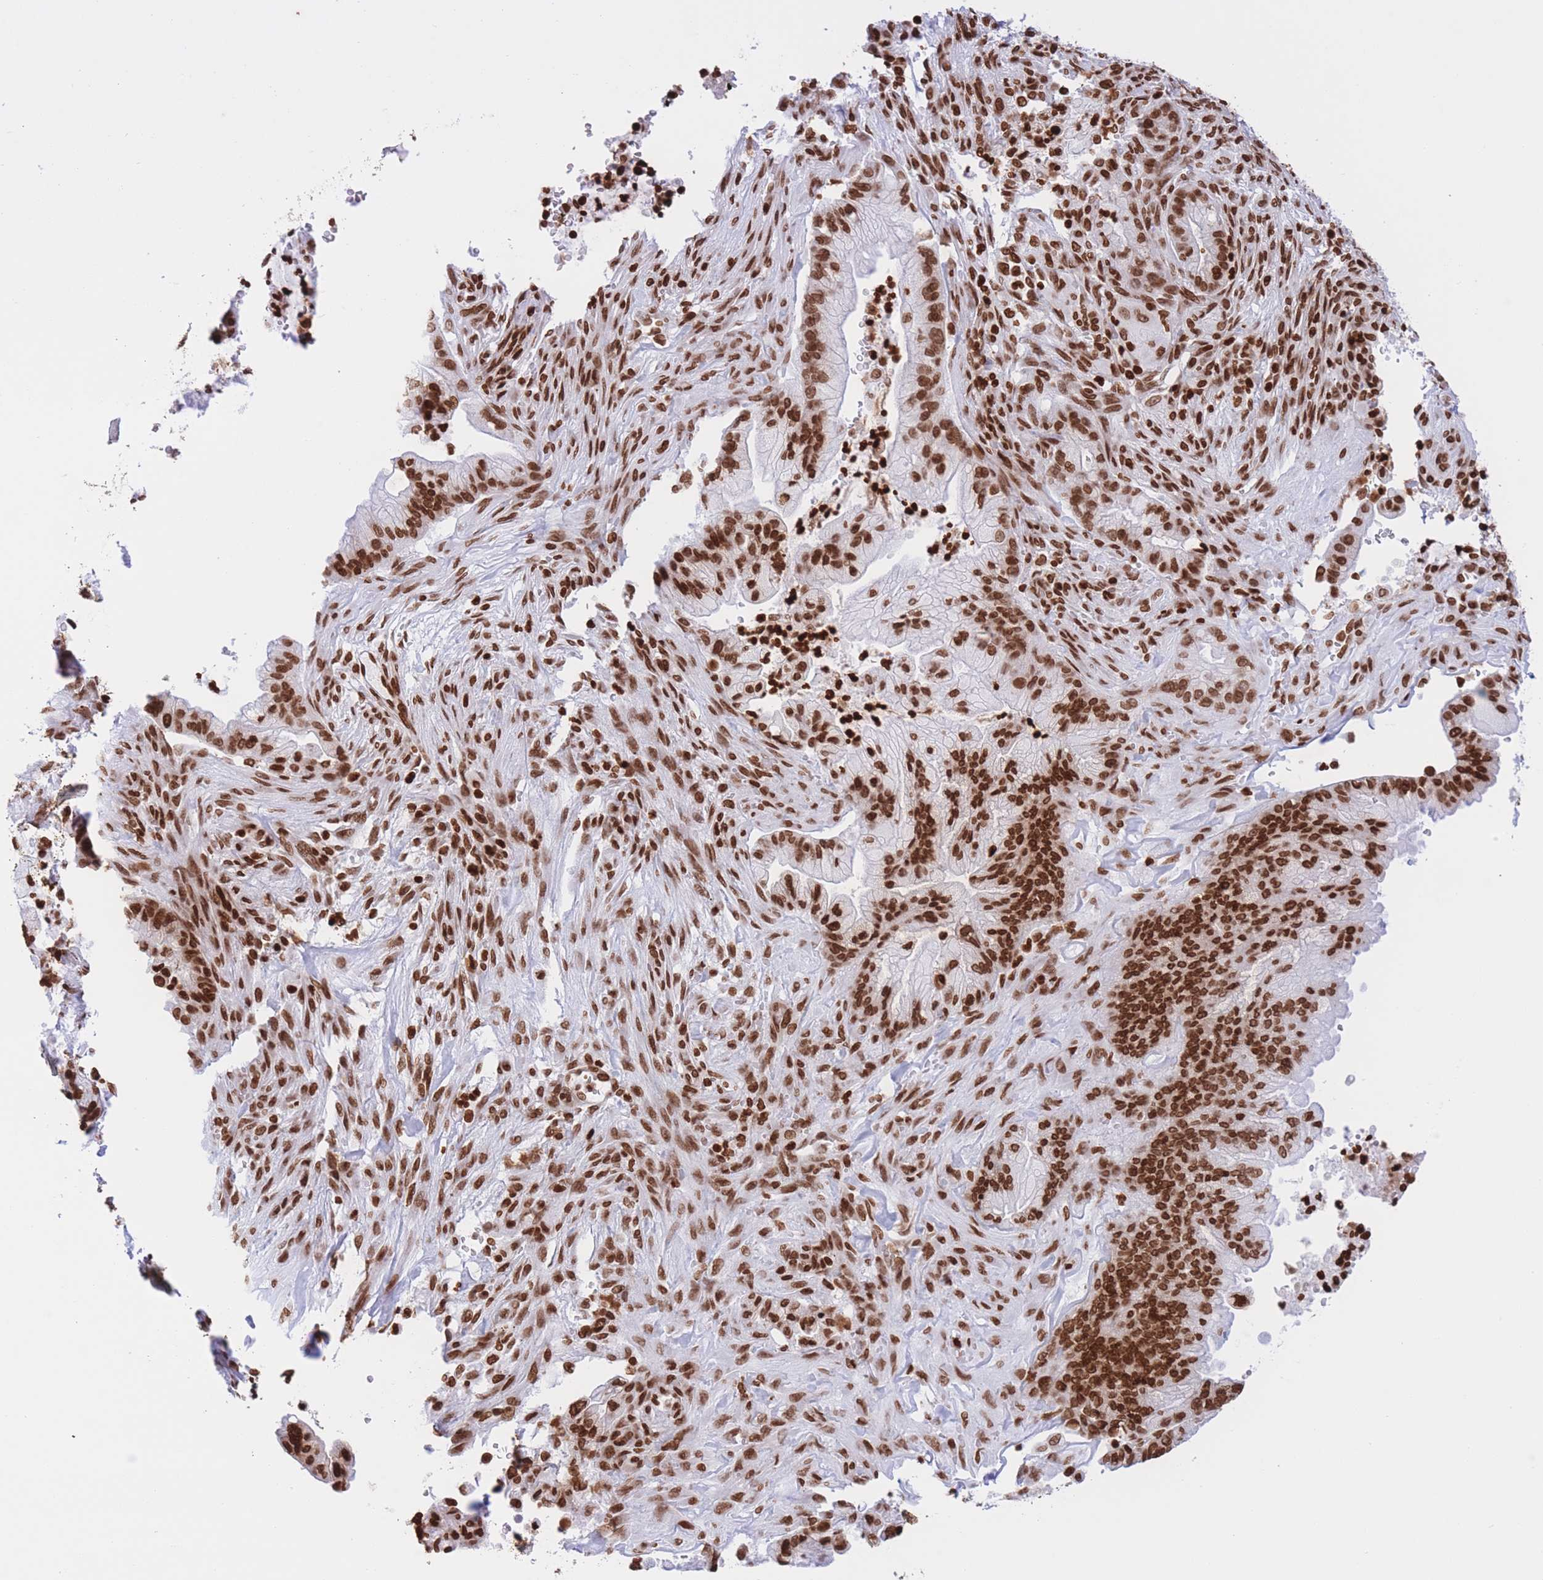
{"staining": {"intensity": "strong", "quantity": ">75%", "location": "nuclear"}, "tissue": "pancreatic cancer", "cell_type": "Tumor cells", "image_type": "cancer", "snomed": [{"axis": "morphology", "description": "Adenocarcinoma, NOS"}, {"axis": "topography", "description": "Pancreas"}], "caption": "Human pancreatic cancer stained for a protein (brown) reveals strong nuclear positive staining in about >75% of tumor cells.", "gene": "H2BC11", "patient": {"sex": "male", "age": 44}}